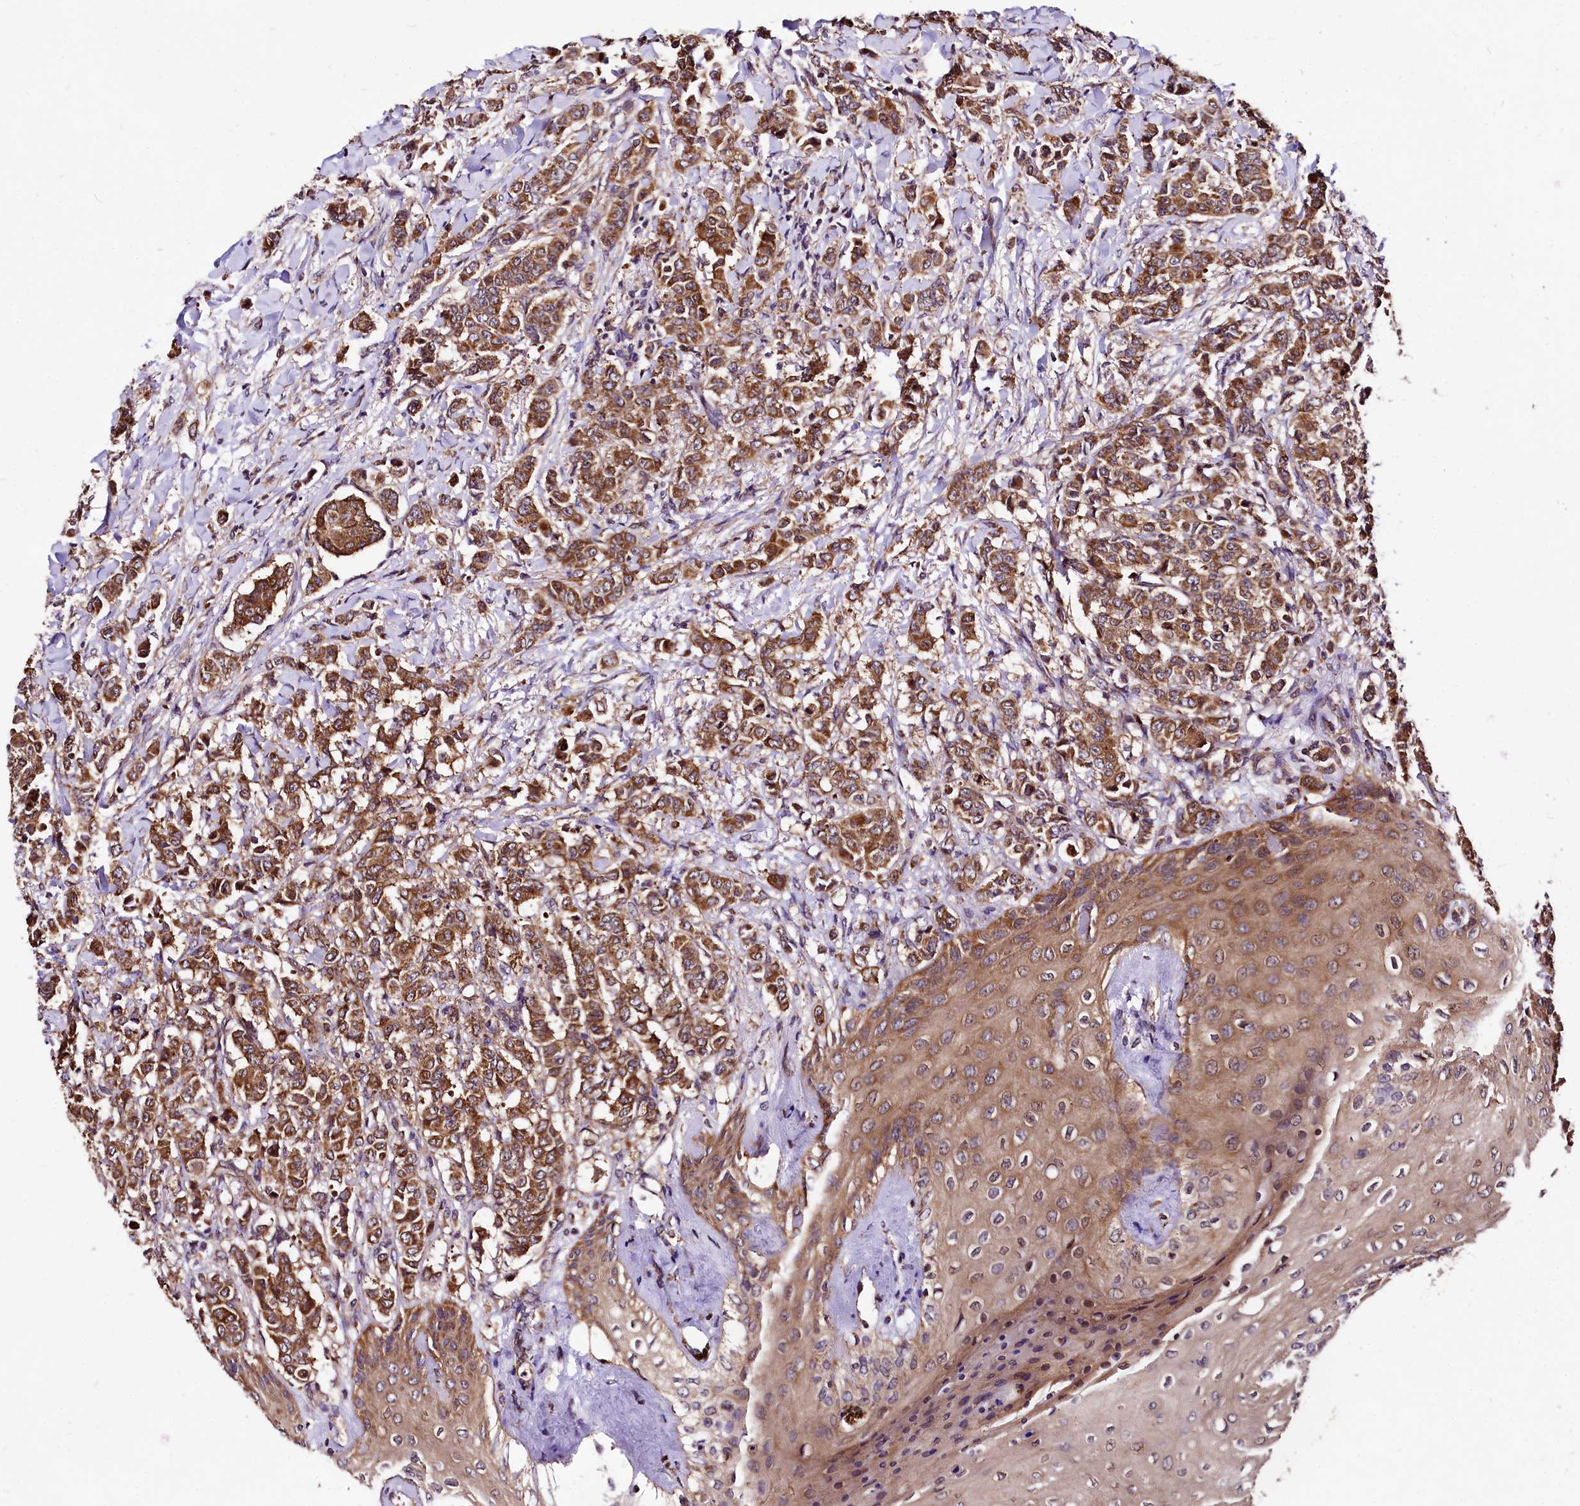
{"staining": {"intensity": "moderate", "quantity": ">75%", "location": "cytoplasmic/membranous"}, "tissue": "breast cancer", "cell_type": "Tumor cells", "image_type": "cancer", "snomed": [{"axis": "morphology", "description": "Duct carcinoma"}, {"axis": "topography", "description": "Breast"}], "caption": "Immunohistochemistry of breast cancer (infiltrating ductal carcinoma) reveals medium levels of moderate cytoplasmic/membranous staining in about >75% of tumor cells.", "gene": "LRSAM1", "patient": {"sex": "female", "age": 40}}